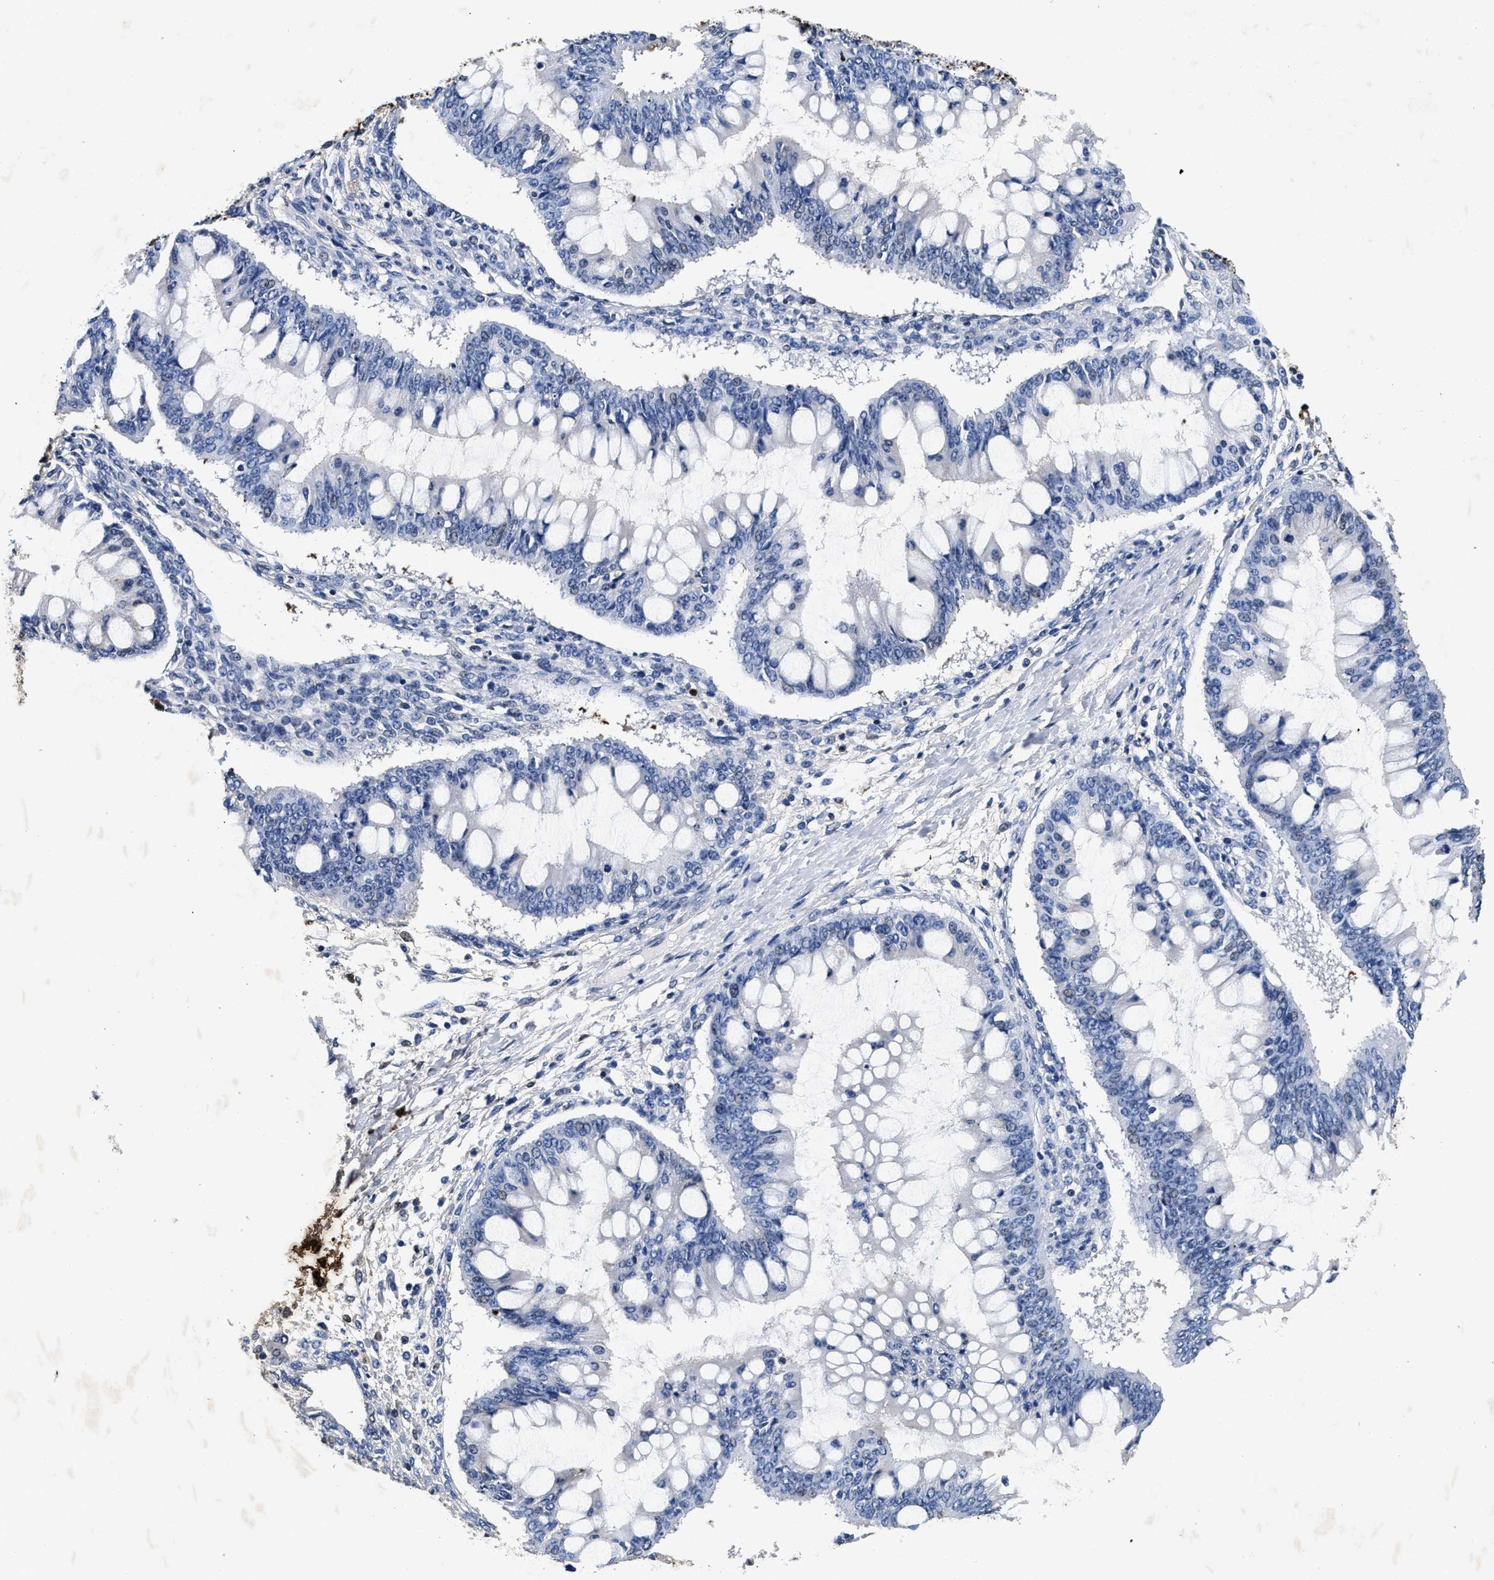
{"staining": {"intensity": "negative", "quantity": "none", "location": "none"}, "tissue": "ovarian cancer", "cell_type": "Tumor cells", "image_type": "cancer", "snomed": [{"axis": "morphology", "description": "Cystadenocarcinoma, mucinous, NOS"}, {"axis": "topography", "description": "Ovary"}], "caption": "Immunohistochemical staining of human mucinous cystadenocarcinoma (ovarian) shows no significant positivity in tumor cells.", "gene": "LTB4R2", "patient": {"sex": "female", "age": 73}}